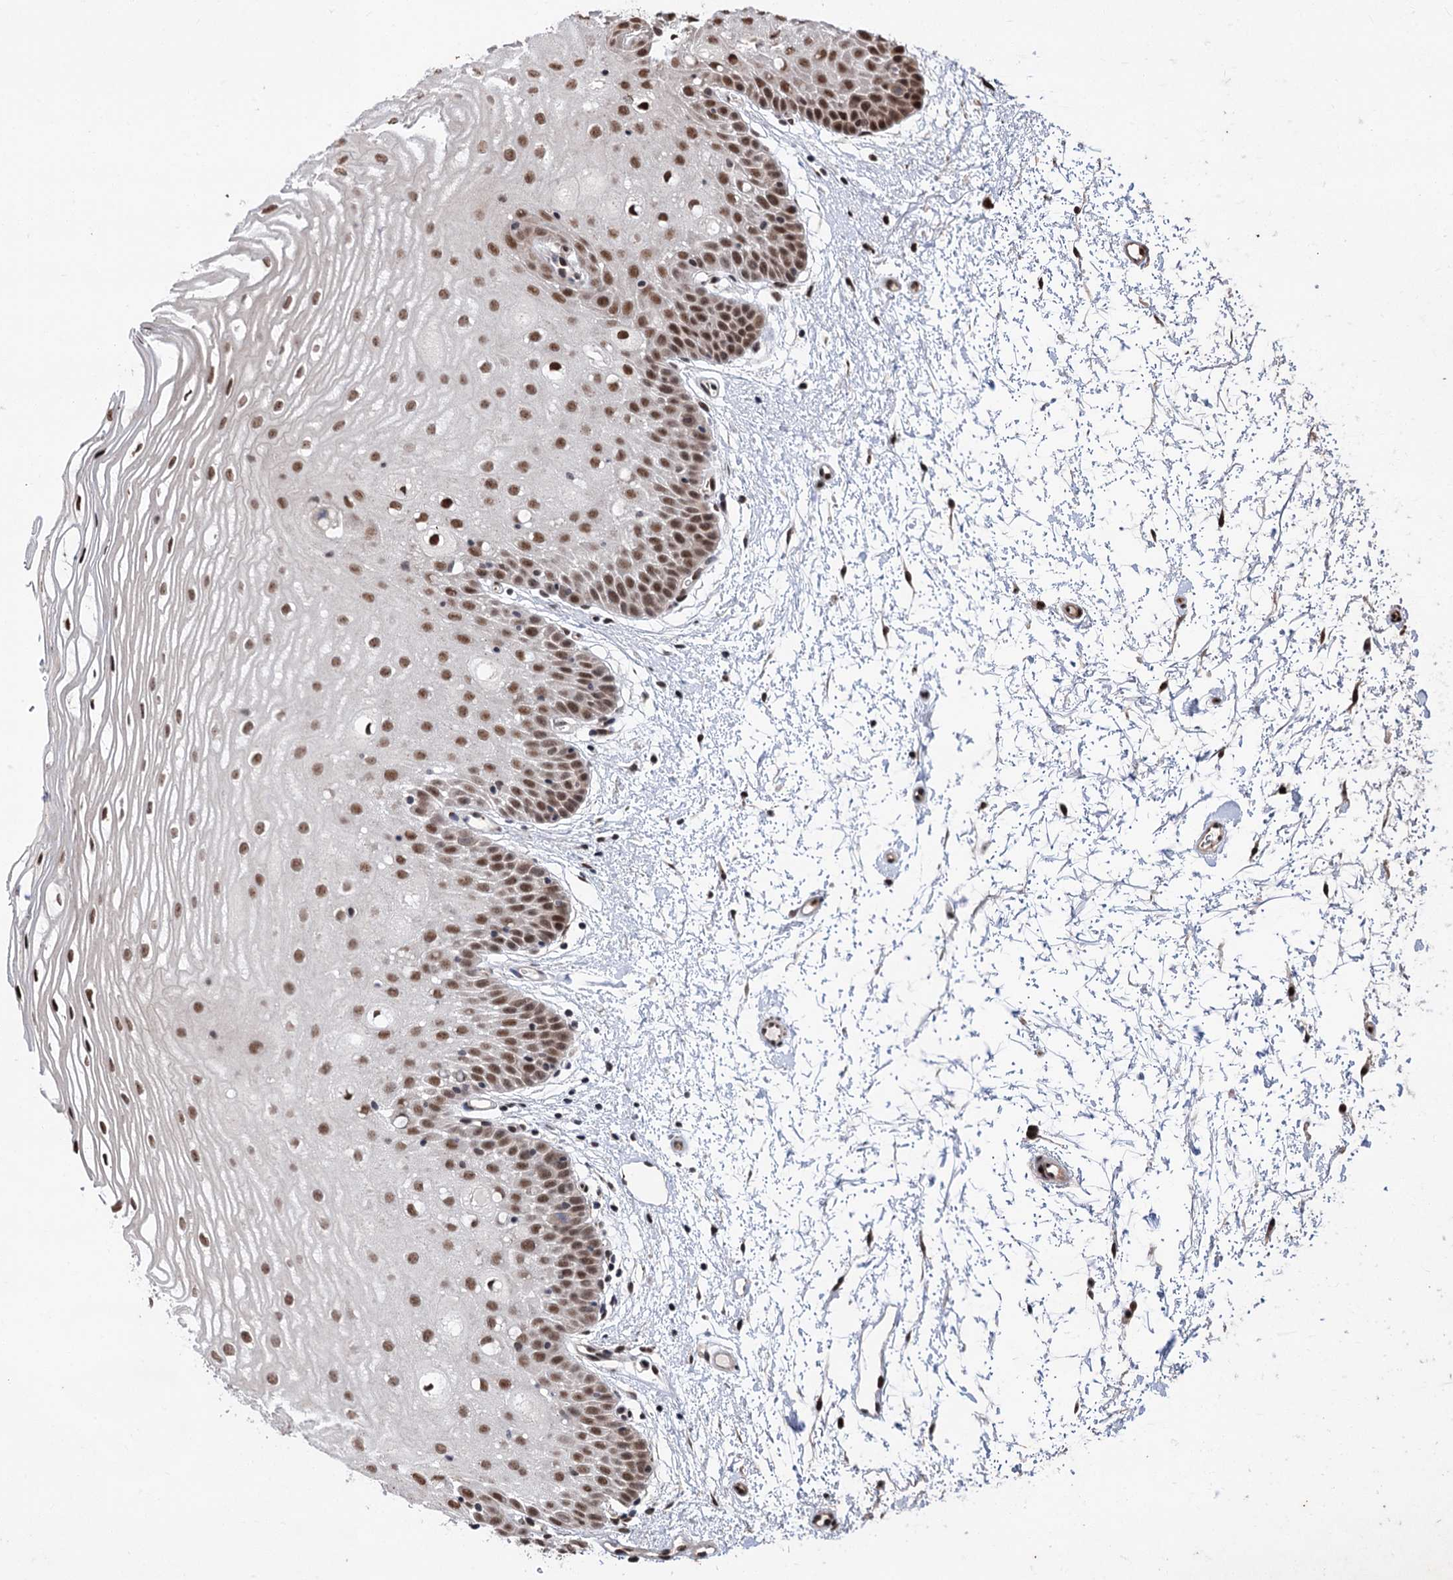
{"staining": {"intensity": "moderate", "quantity": "25%-75%", "location": "nuclear"}, "tissue": "oral mucosa", "cell_type": "Squamous epithelial cells", "image_type": "normal", "snomed": [{"axis": "morphology", "description": "Normal tissue, NOS"}, {"axis": "topography", "description": "Oral tissue"}, {"axis": "topography", "description": "Tounge, NOS"}], "caption": "High-power microscopy captured an IHC photomicrograph of benign oral mucosa, revealing moderate nuclear positivity in about 25%-75% of squamous epithelial cells.", "gene": "MAML1", "patient": {"sex": "female", "age": 73}}